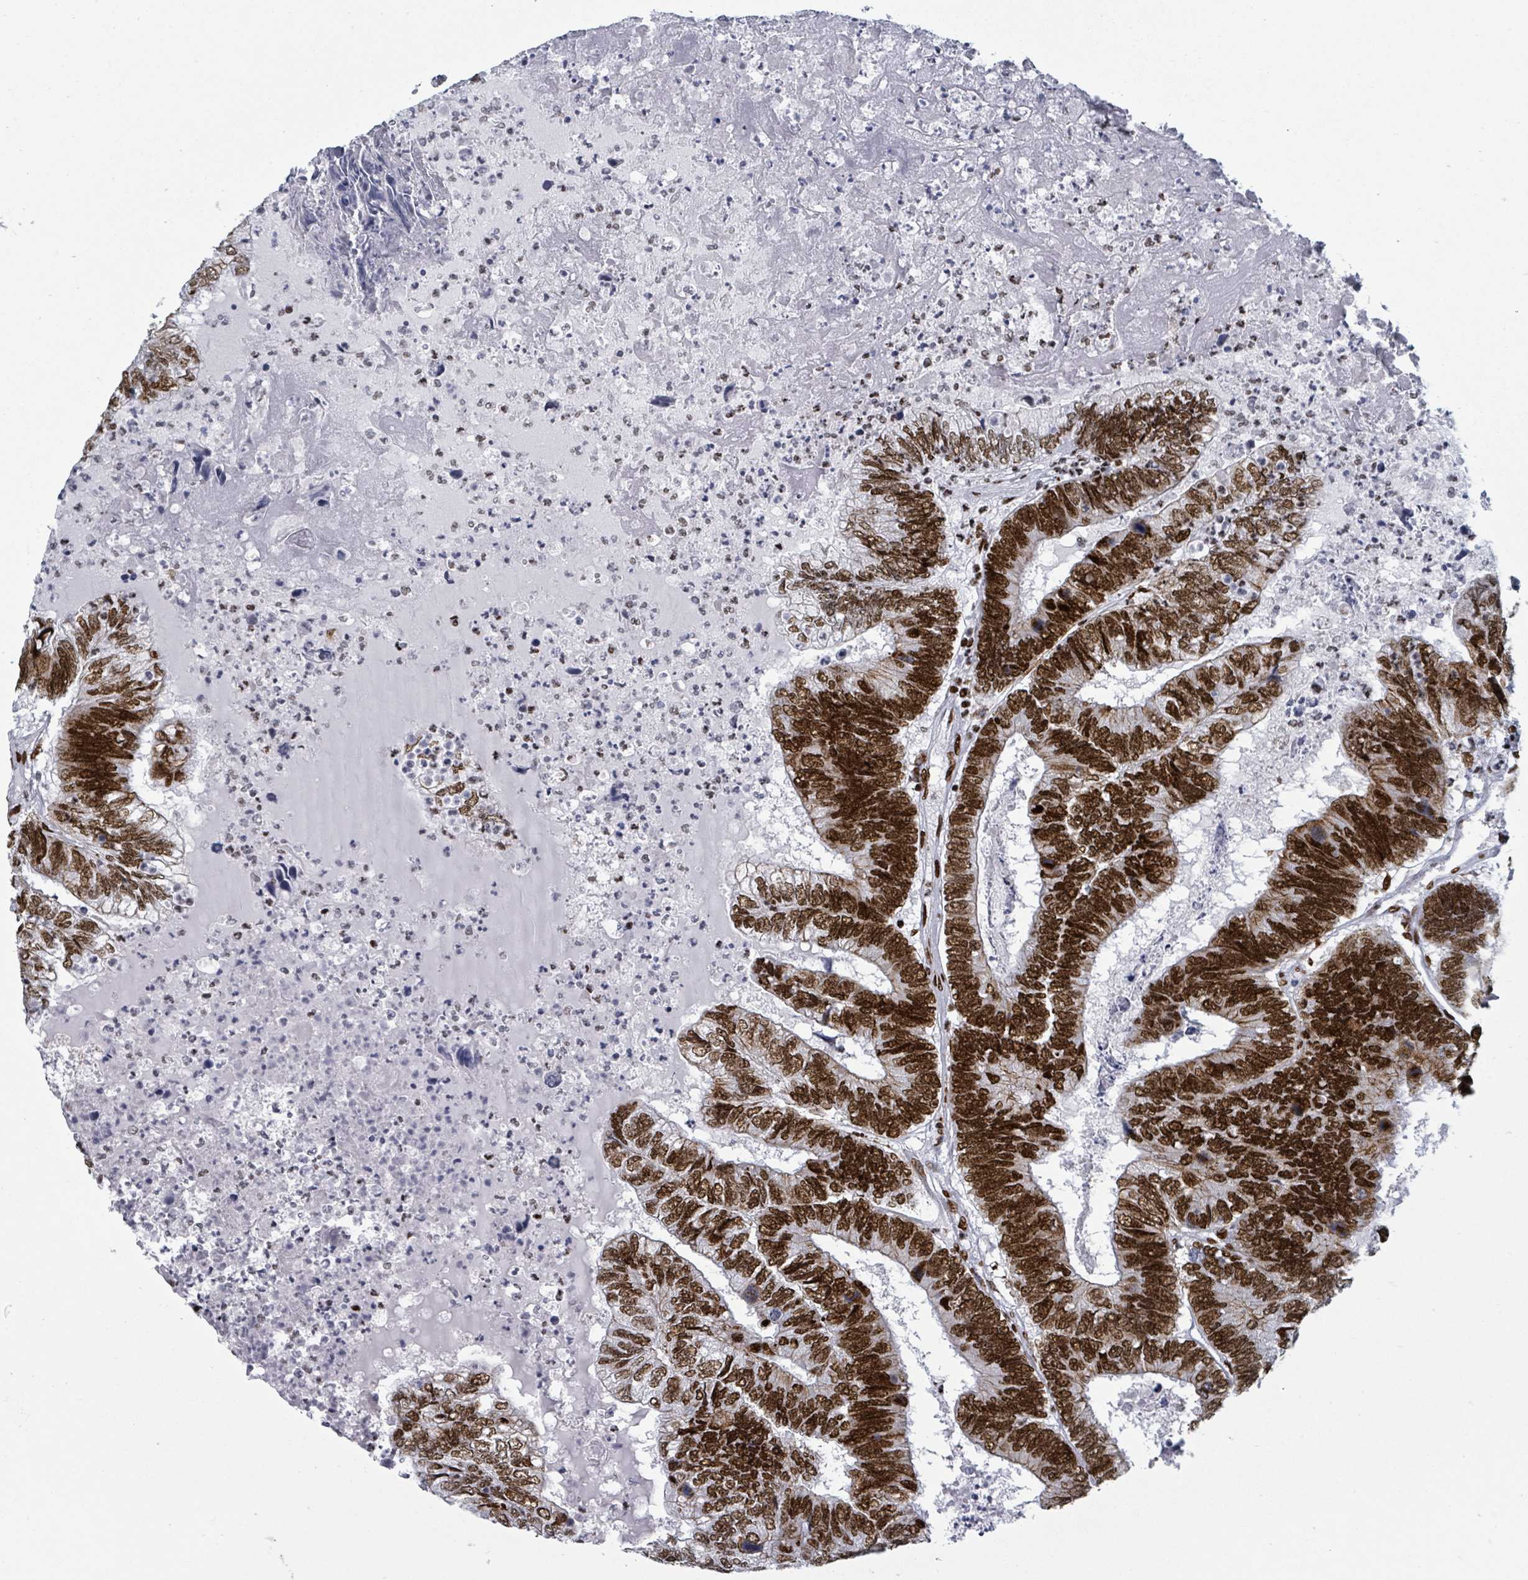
{"staining": {"intensity": "strong", "quantity": ">75%", "location": "nuclear"}, "tissue": "colorectal cancer", "cell_type": "Tumor cells", "image_type": "cancer", "snomed": [{"axis": "morphology", "description": "Adenocarcinoma, NOS"}, {"axis": "topography", "description": "Colon"}], "caption": "A brown stain highlights strong nuclear positivity of a protein in colorectal adenocarcinoma tumor cells.", "gene": "DHX16", "patient": {"sex": "female", "age": 67}}